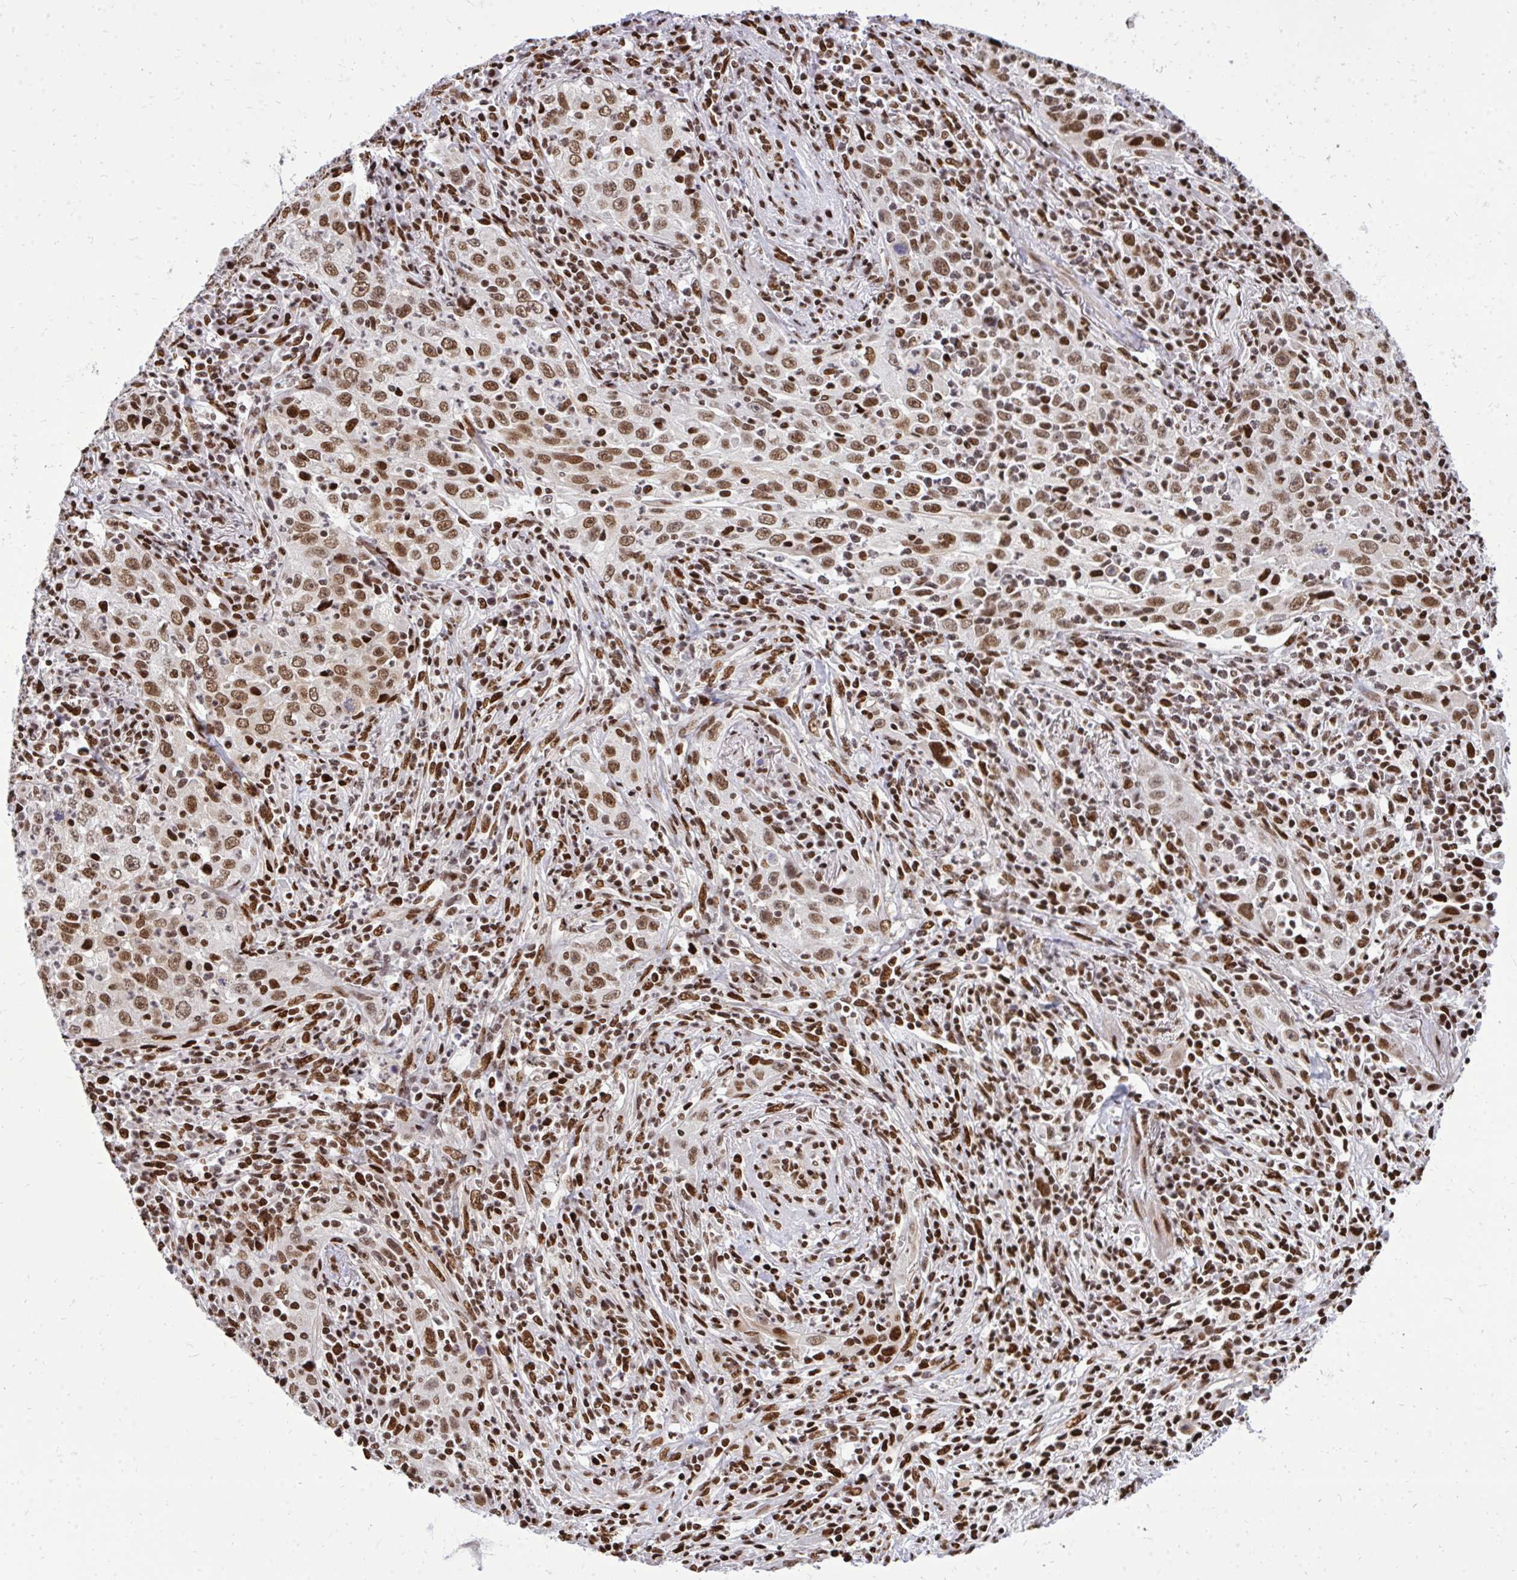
{"staining": {"intensity": "moderate", "quantity": ">75%", "location": "nuclear"}, "tissue": "lung cancer", "cell_type": "Tumor cells", "image_type": "cancer", "snomed": [{"axis": "morphology", "description": "Squamous cell carcinoma, NOS"}, {"axis": "topography", "description": "Lung"}], "caption": "Protein staining of lung cancer (squamous cell carcinoma) tissue displays moderate nuclear expression in approximately >75% of tumor cells.", "gene": "TBL1Y", "patient": {"sex": "male", "age": 71}}